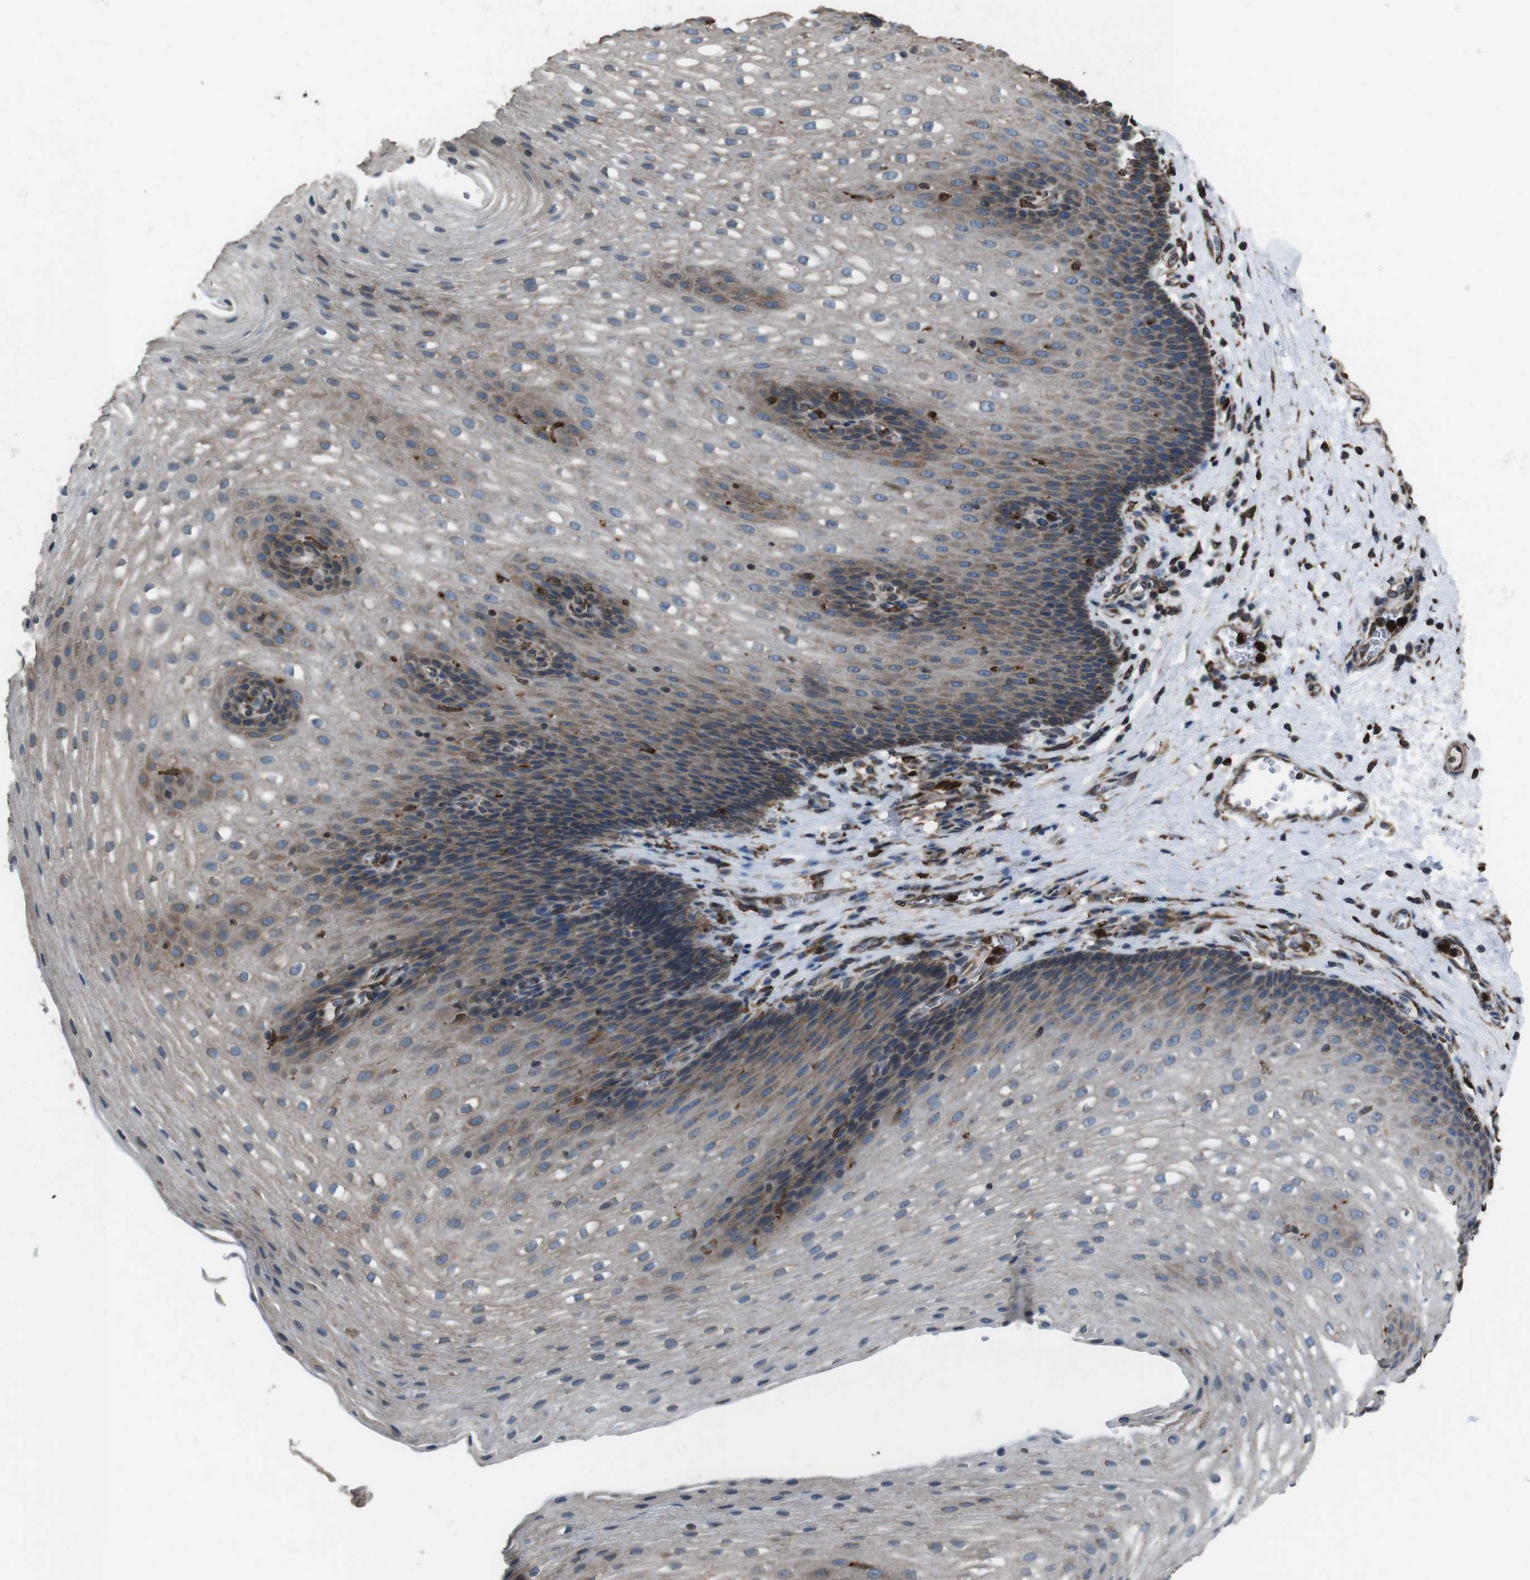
{"staining": {"intensity": "weak", "quantity": "25%-75%", "location": "cytoplasmic/membranous"}, "tissue": "esophagus", "cell_type": "Squamous epithelial cells", "image_type": "normal", "snomed": [{"axis": "morphology", "description": "Normal tissue, NOS"}, {"axis": "topography", "description": "Esophagus"}], "caption": "Immunohistochemical staining of benign human esophagus demonstrates low levels of weak cytoplasmic/membranous positivity in approximately 25%-75% of squamous epithelial cells.", "gene": "APMAP", "patient": {"sex": "male", "age": 48}}